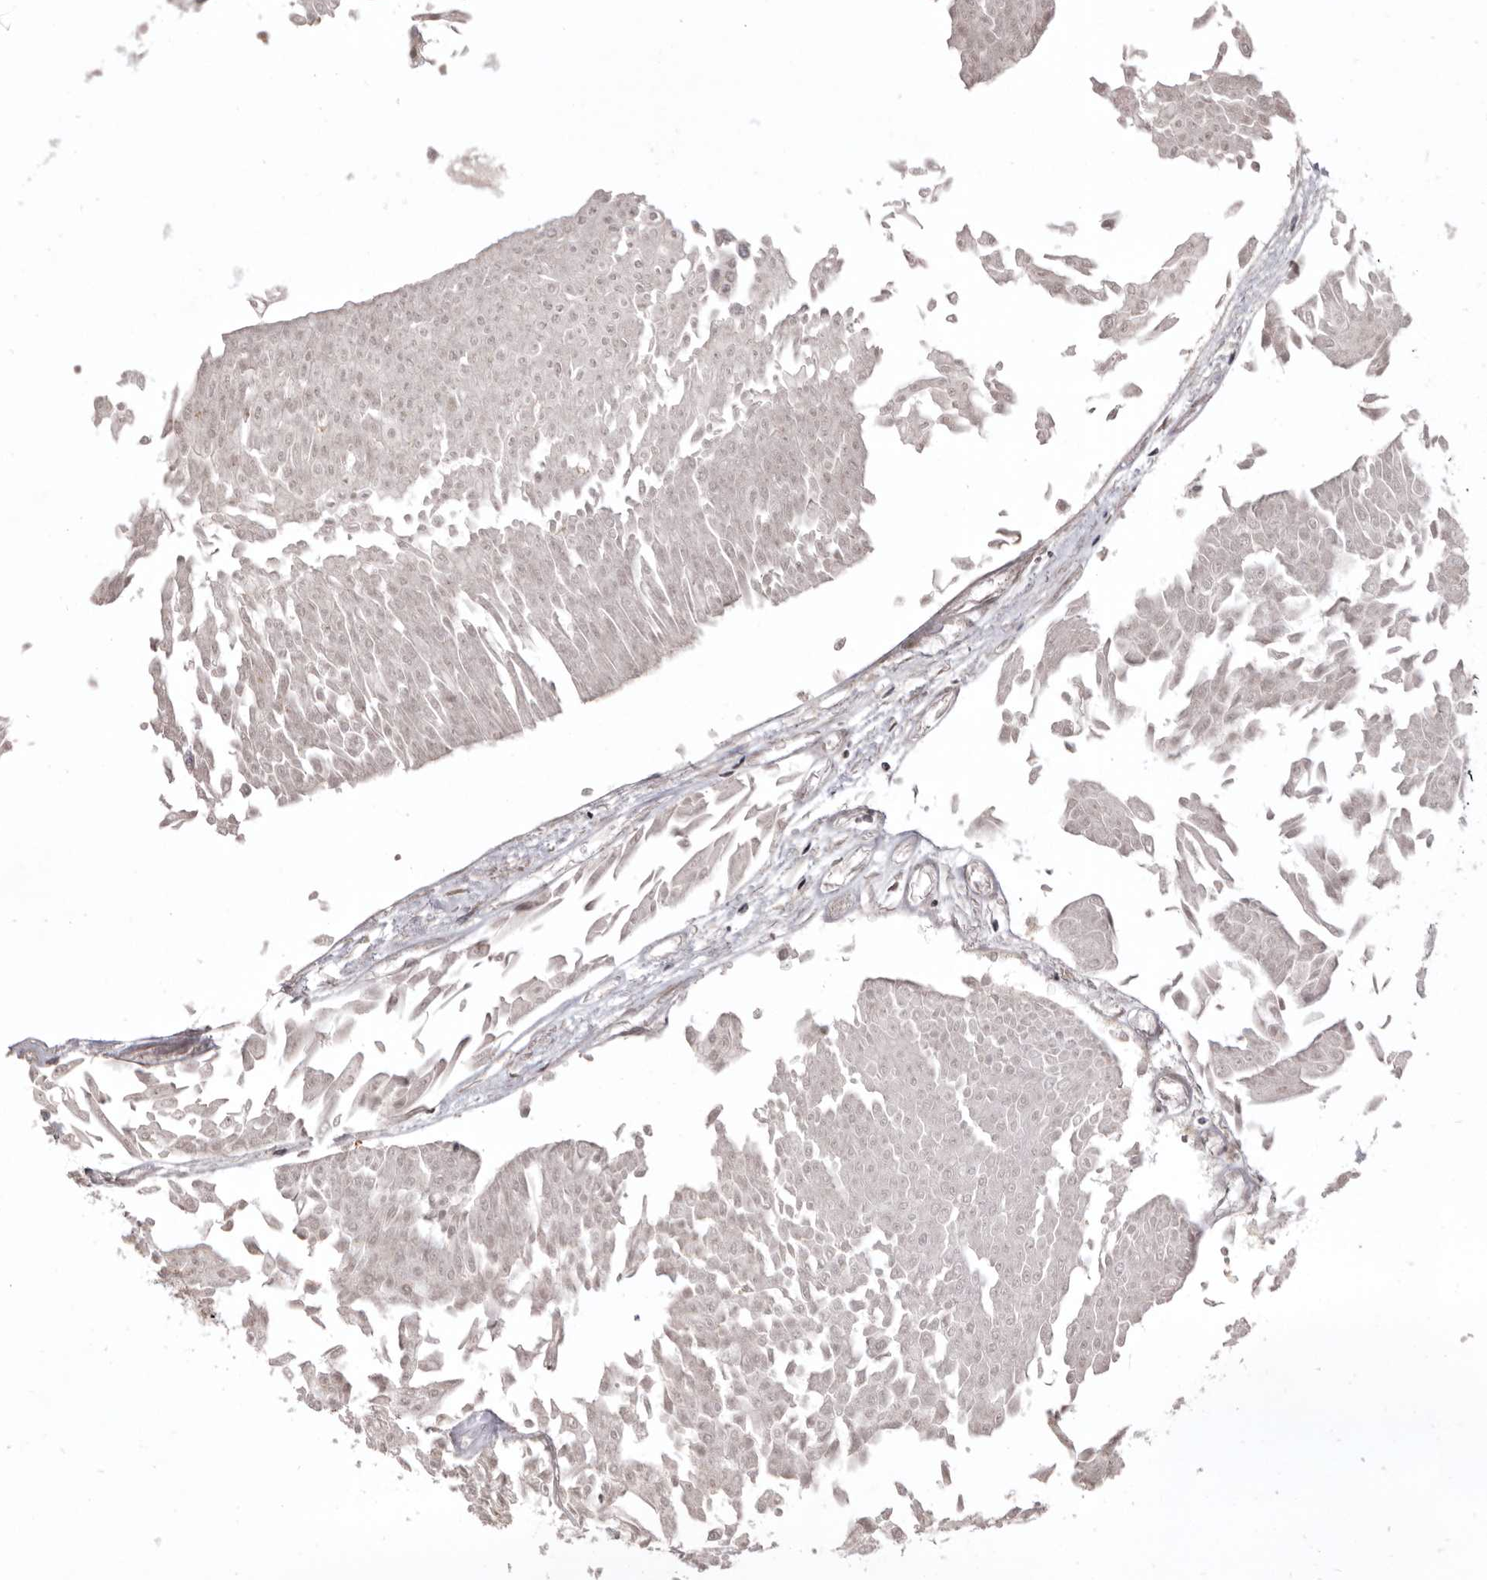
{"staining": {"intensity": "weak", "quantity": ">75%", "location": "nuclear"}, "tissue": "urothelial cancer", "cell_type": "Tumor cells", "image_type": "cancer", "snomed": [{"axis": "morphology", "description": "Urothelial carcinoma, Low grade"}, {"axis": "topography", "description": "Urinary bladder"}], "caption": "Urothelial cancer stained for a protein (brown) reveals weak nuclear positive expression in approximately >75% of tumor cells.", "gene": "AZIN1", "patient": {"sex": "male", "age": 67}}